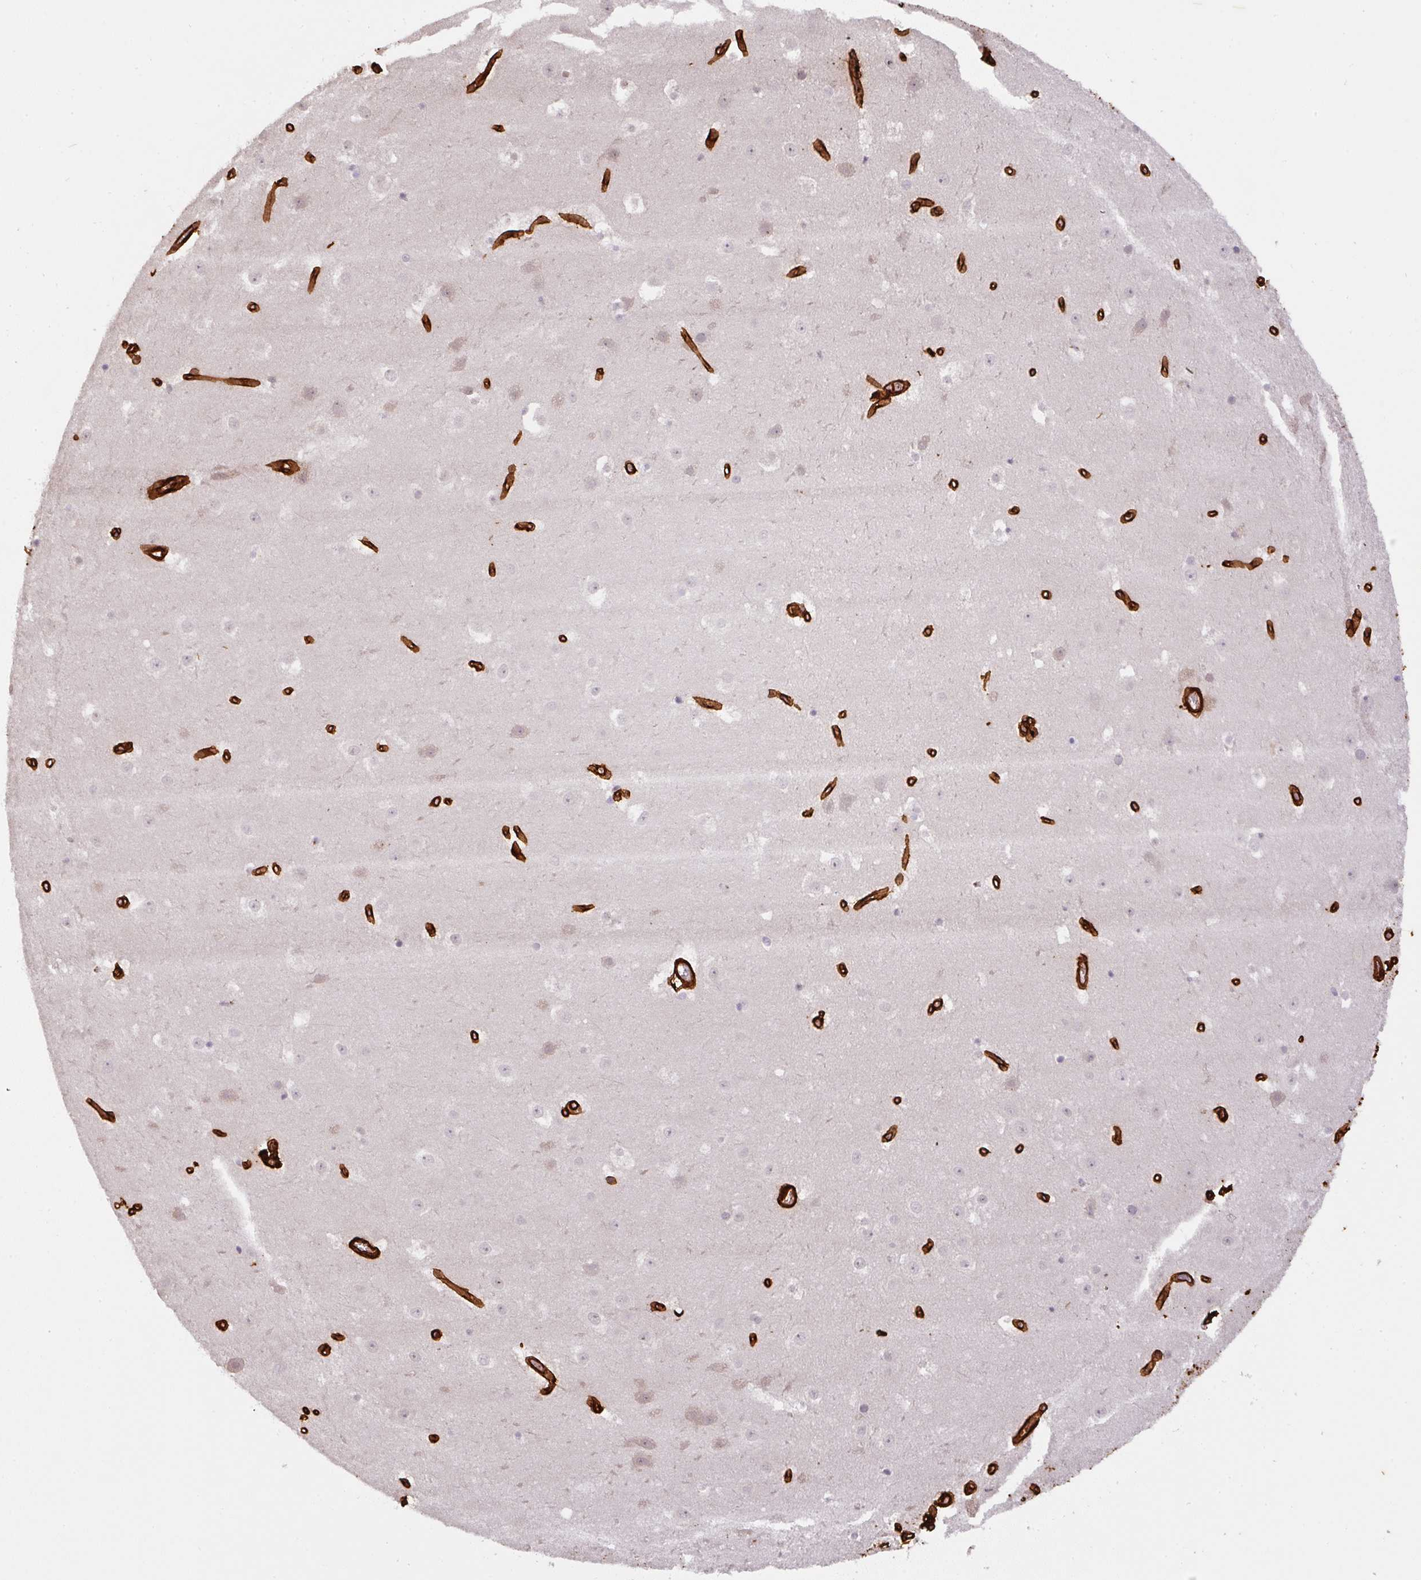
{"staining": {"intensity": "negative", "quantity": "none", "location": "none"}, "tissue": "hippocampus", "cell_type": "Glial cells", "image_type": "normal", "snomed": [{"axis": "morphology", "description": "Normal tissue, NOS"}, {"axis": "topography", "description": "Hippocampus"}], "caption": "Micrograph shows no protein expression in glial cells of benign hippocampus.", "gene": "COL3A1", "patient": {"sex": "female", "age": 52}}